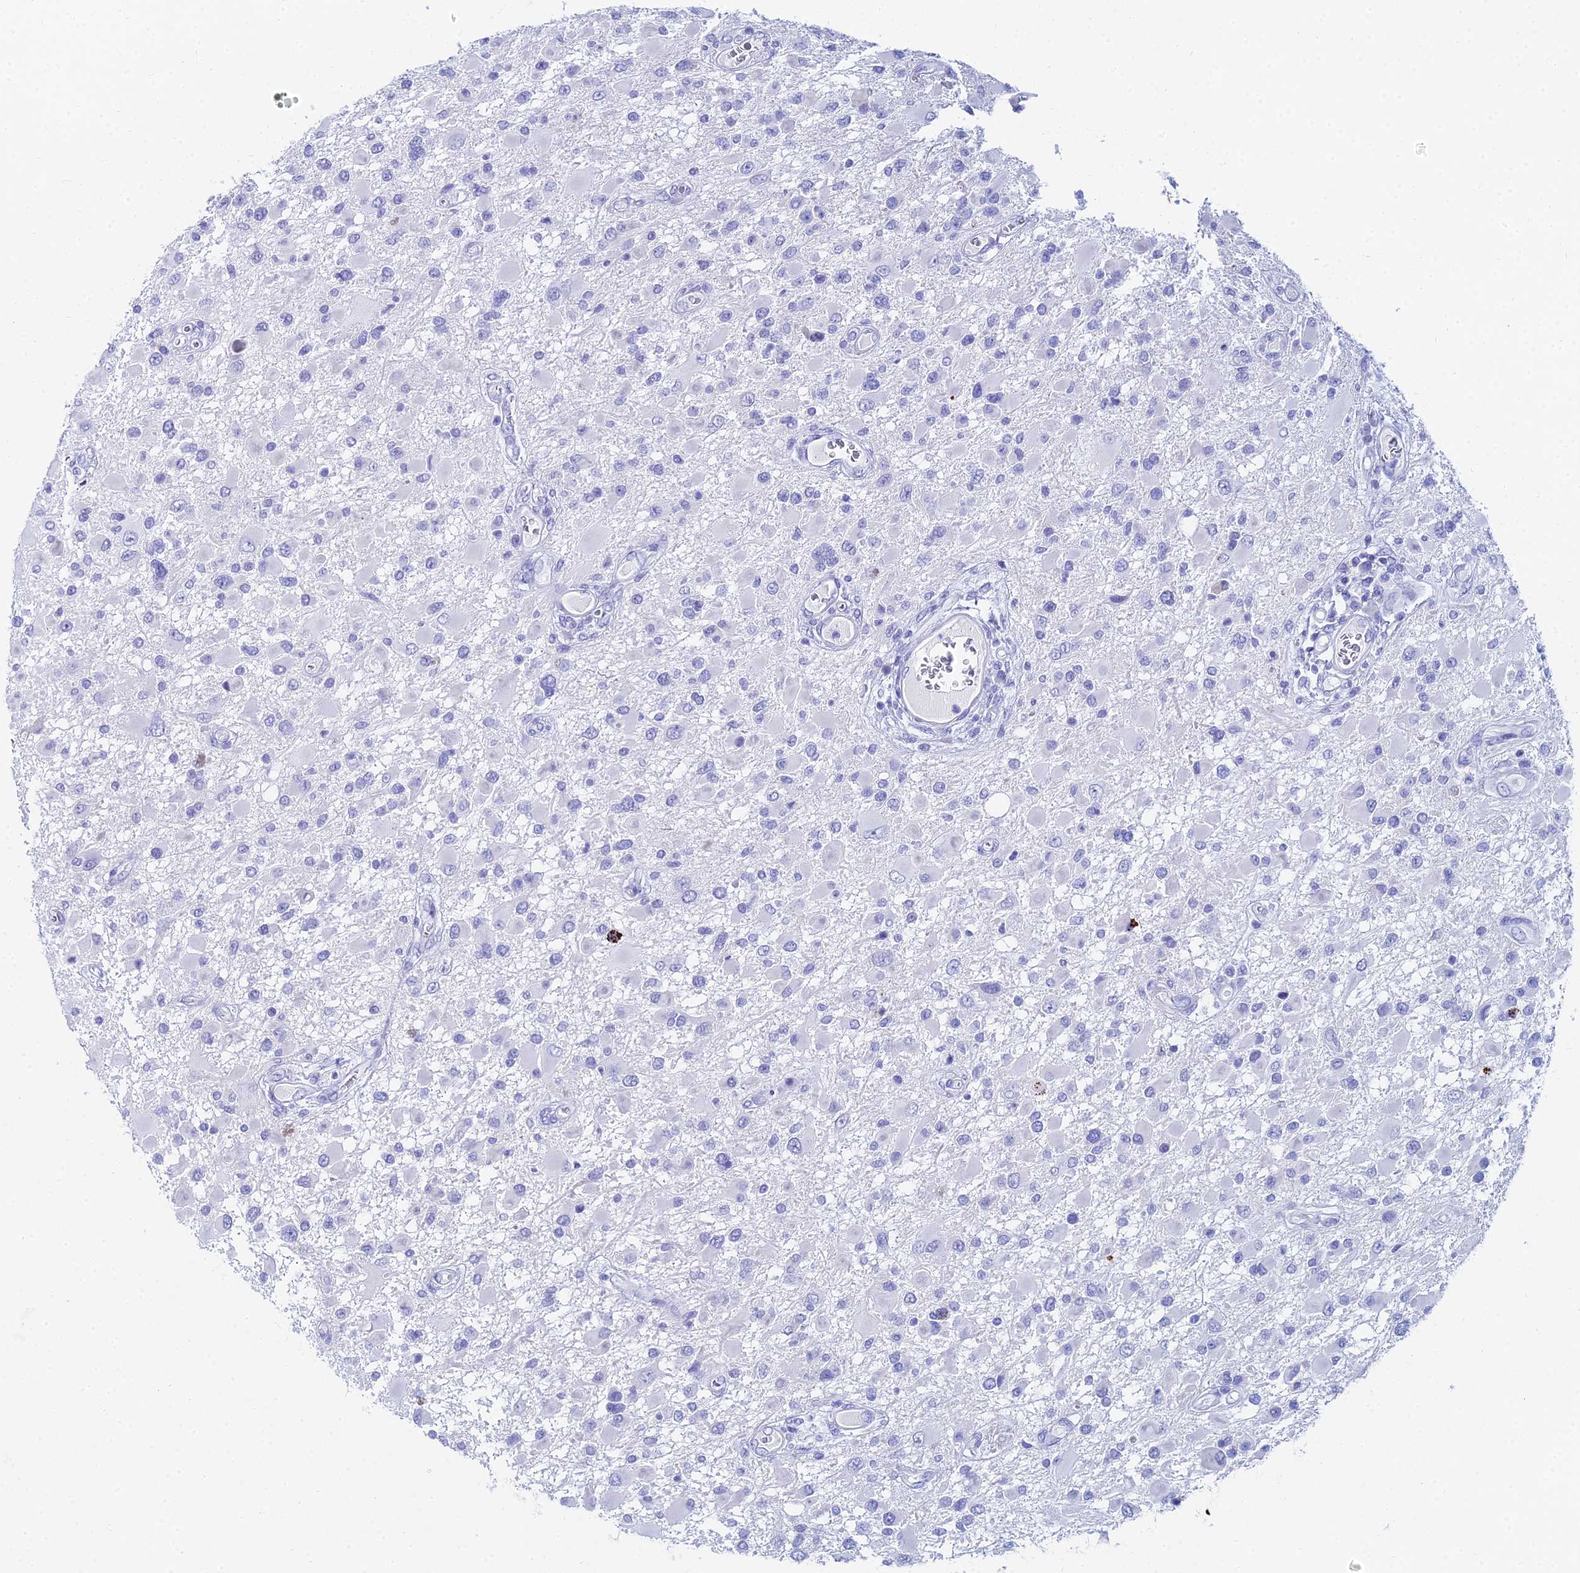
{"staining": {"intensity": "negative", "quantity": "none", "location": "none"}, "tissue": "glioma", "cell_type": "Tumor cells", "image_type": "cancer", "snomed": [{"axis": "morphology", "description": "Glioma, malignant, High grade"}, {"axis": "topography", "description": "Brain"}], "caption": "High power microscopy micrograph of an immunohistochemistry (IHC) micrograph of glioma, revealing no significant positivity in tumor cells.", "gene": "HSPA1L", "patient": {"sex": "male", "age": 53}}